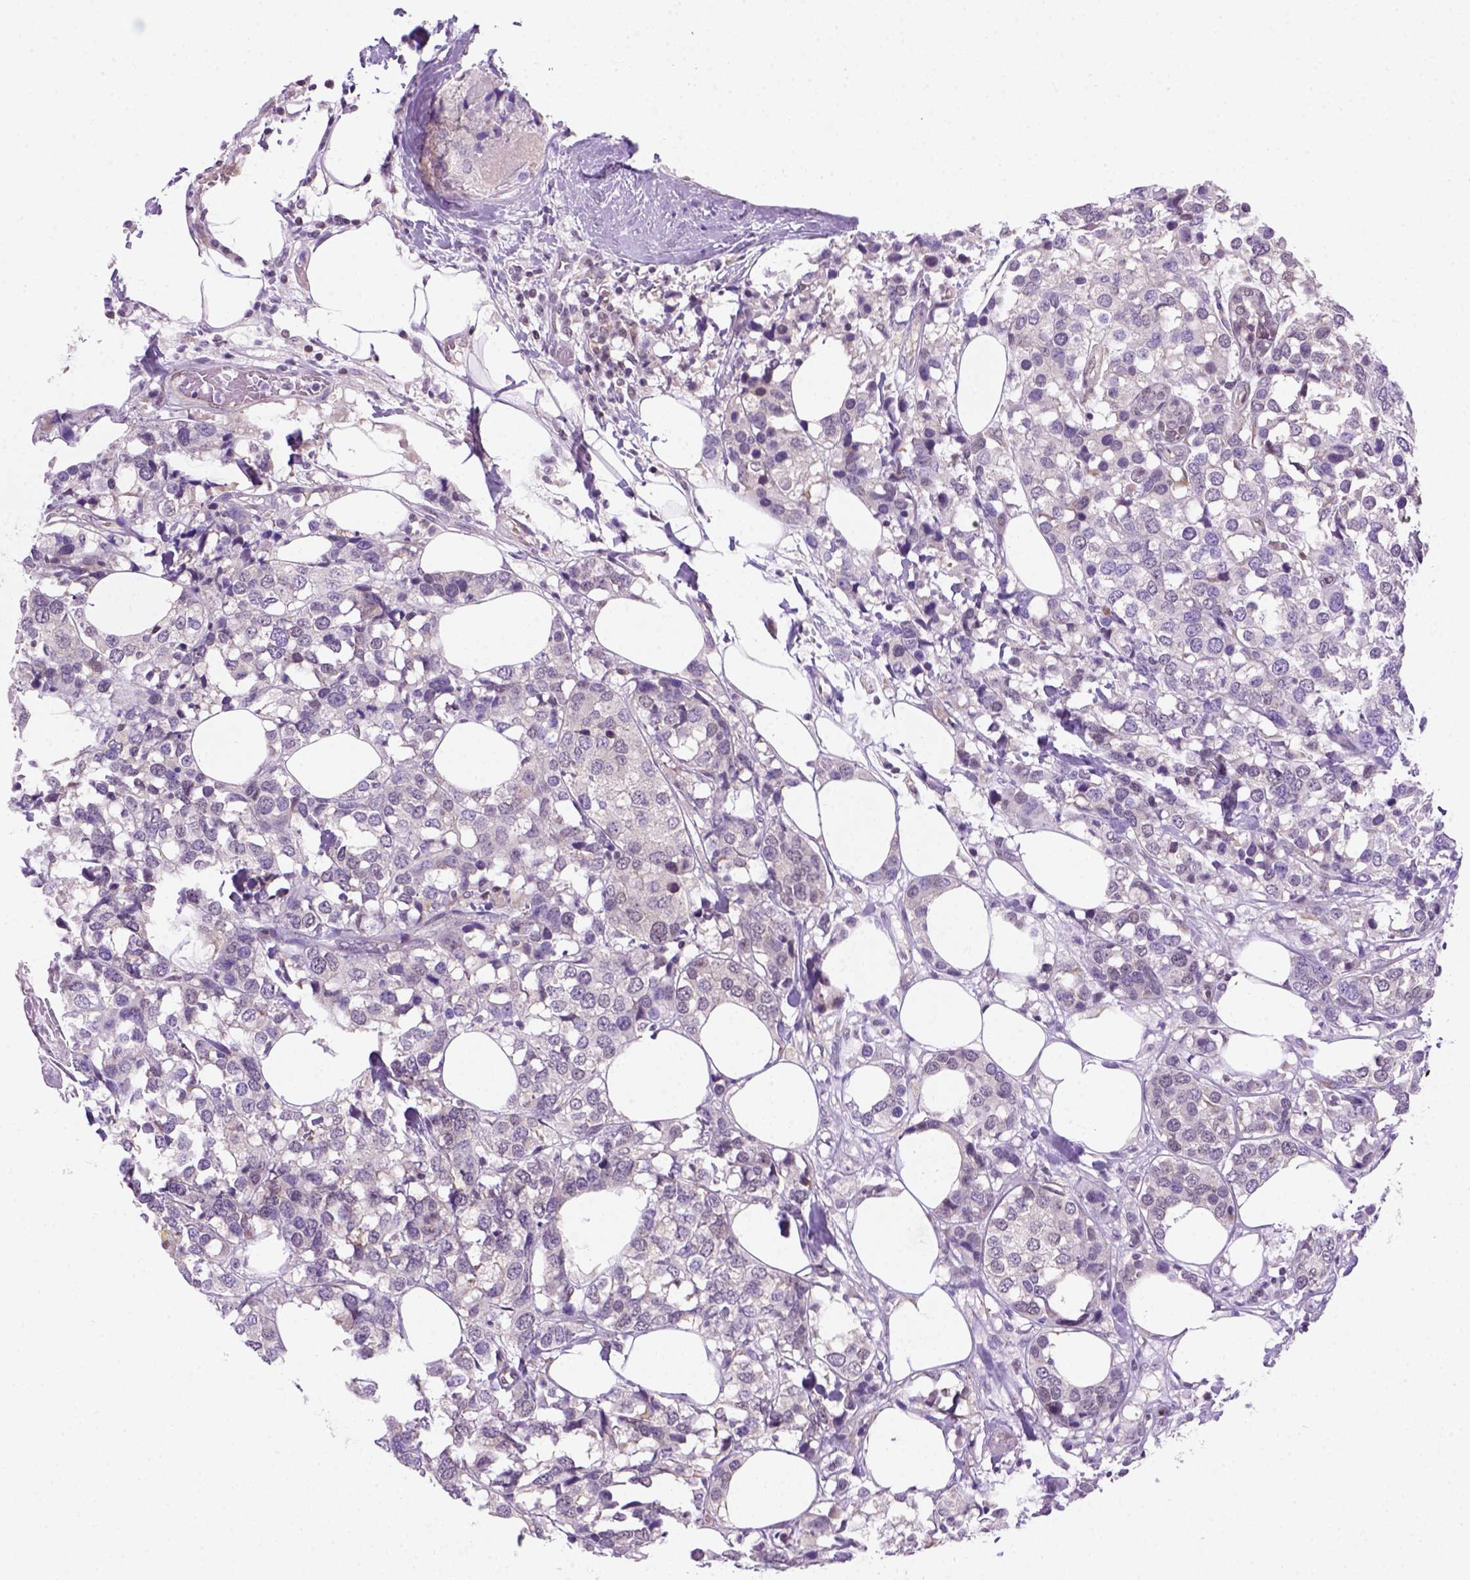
{"staining": {"intensity": "weak", "quantity": "<25%", "location": "nuclear"}, "tissue": "breast cancer", "cell_type": "Tumor cells", "image_type": "cancer", "snomed": [{"axis": "morphology", "description": "Lobular carcinoma"}, {"axis": "topography", "description": "Breast"}], "caption": "IHC of human lobular carcinoma (breast) demonstrates no staining in tumor cells.", "gene": "MGMT", "patient": {"sex": "female", "age": 59}}